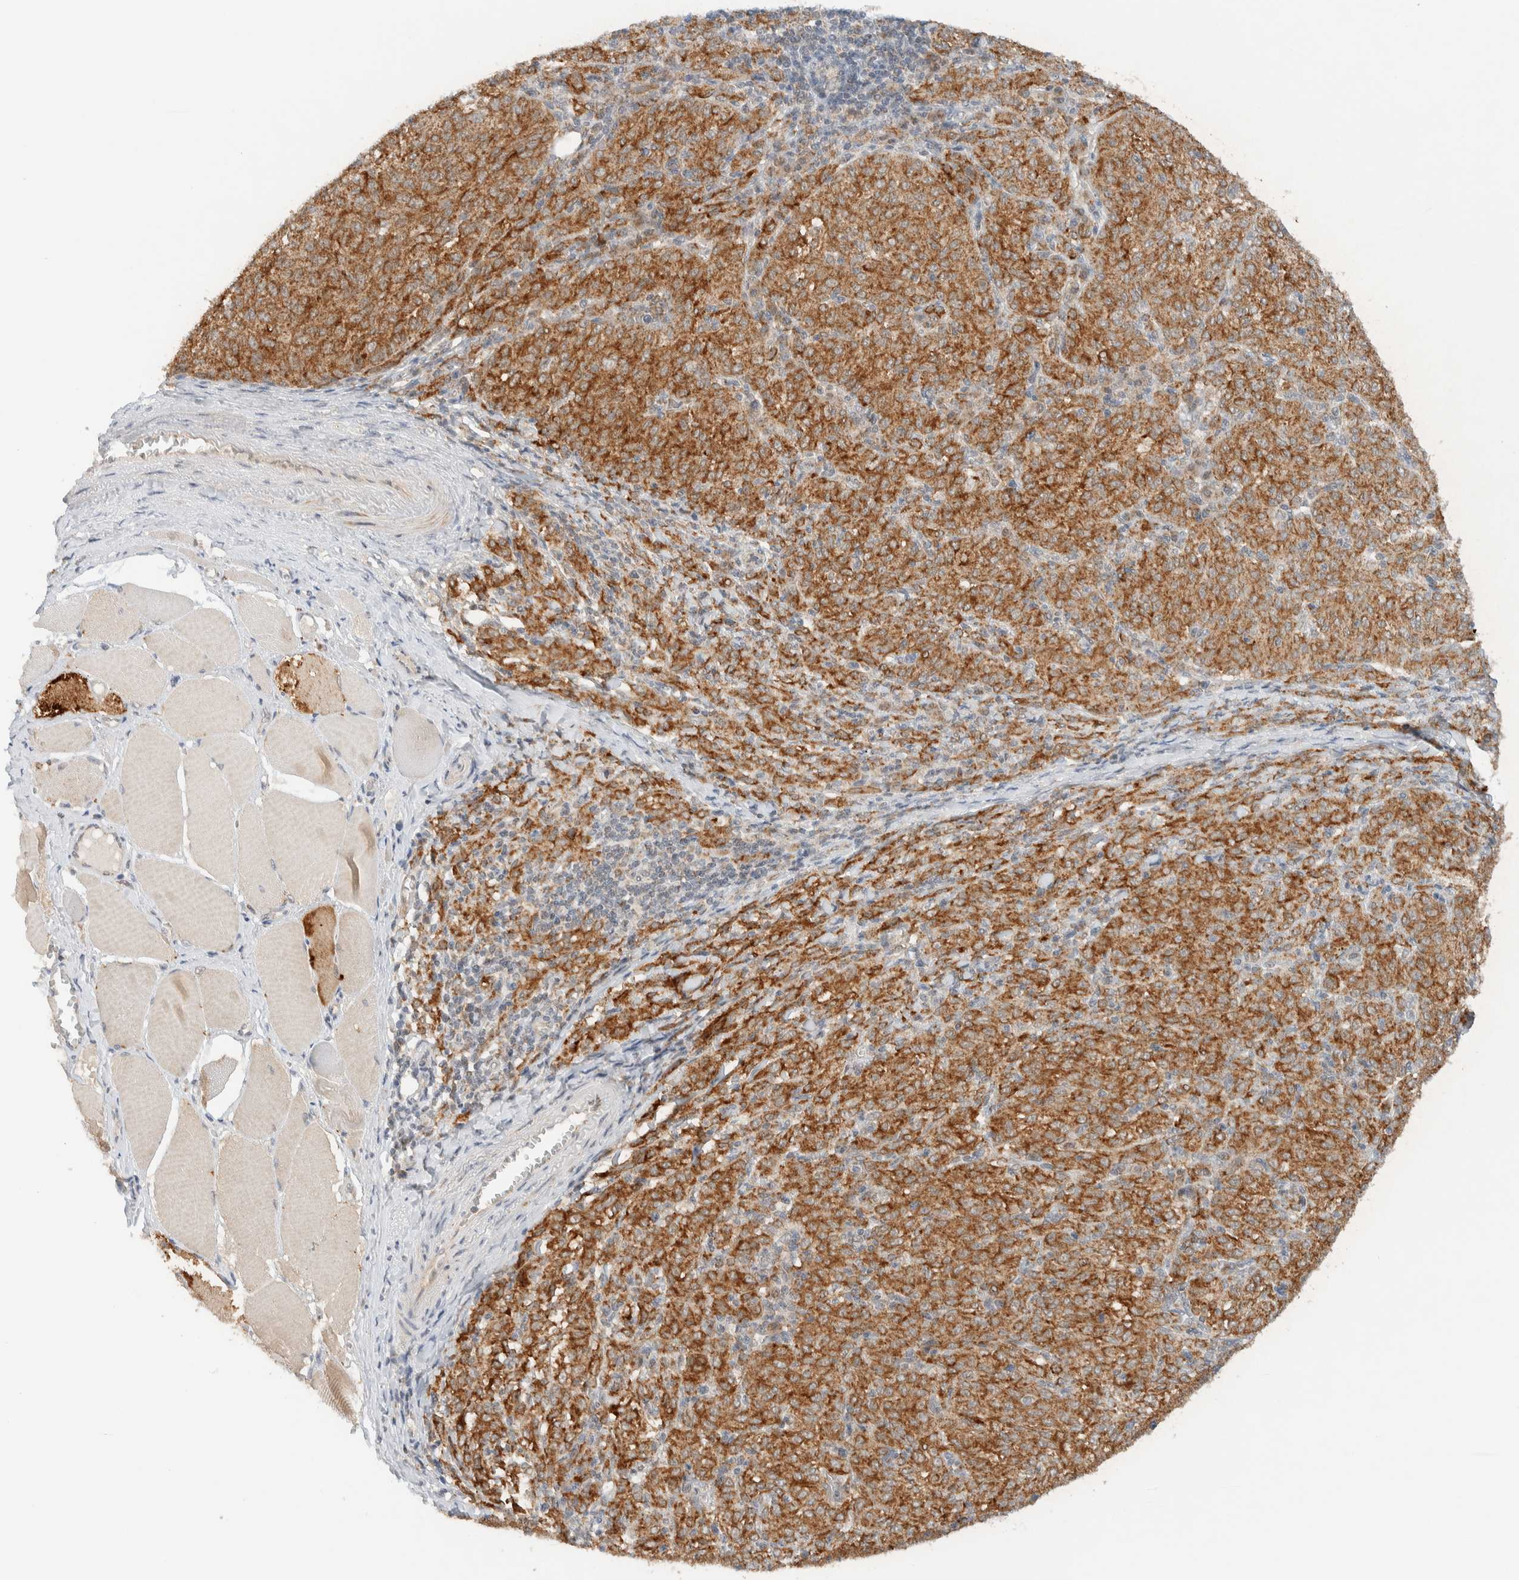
{"staining": {"intensity": "strong", "quantity": ">75%", "location": "cytoplasmic/membranous"}, "tissue": "melanoma", "cell_type": "Tumor cells", "image_type": "cancer", "snomed": [{"axis": "morphology", "description": "Malignant melanoma, NOS"}, {"axis": "topography", "description": "Skin"}], "caption": "Protein expression analysis of malignant melanoma displays strong cytoplasmic/membranous expression in about >75% of tumor cells.", "gene": "MRPL41", "patient": {"sex": "female", "age": 72}}